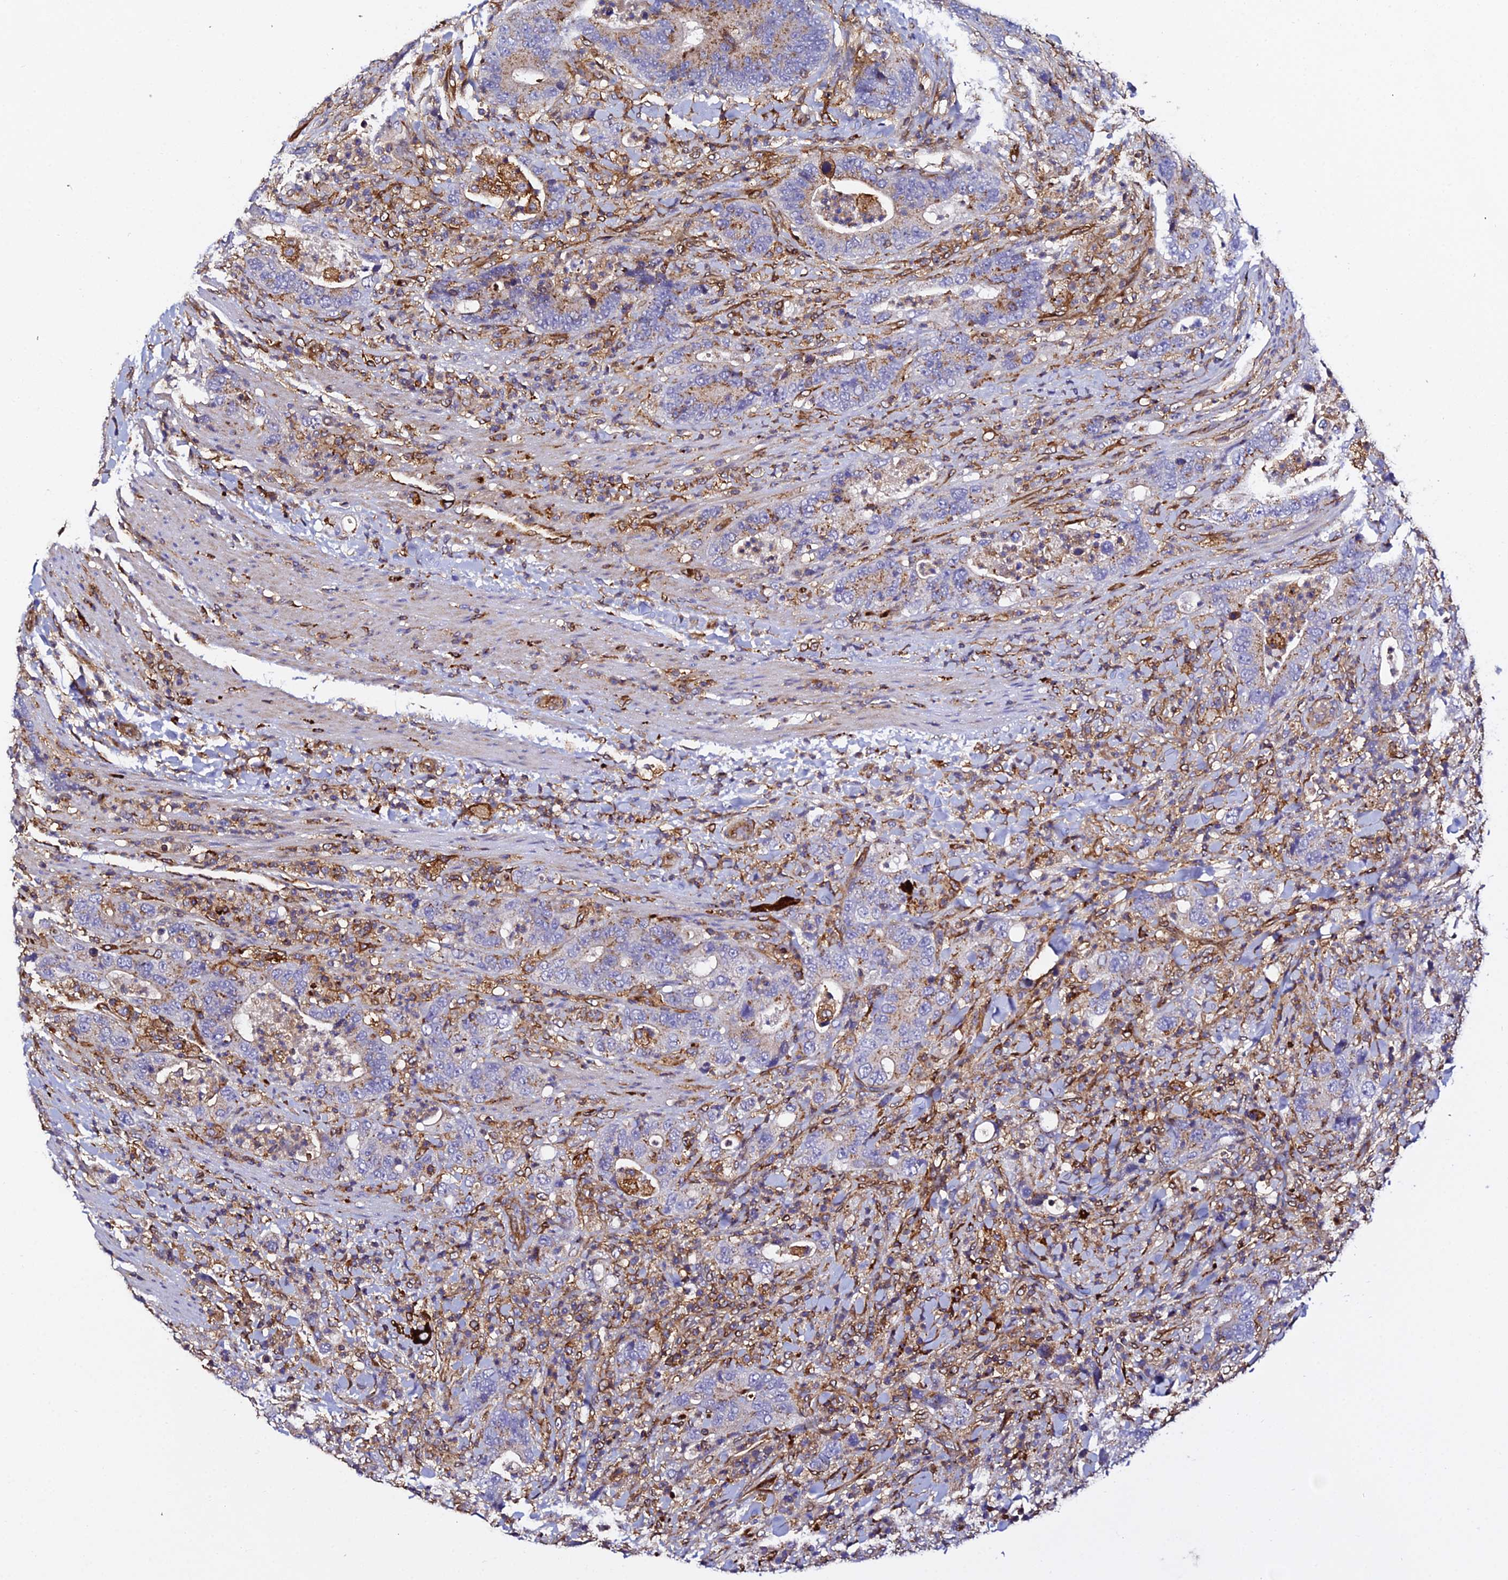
{"staining": {"intensity": "moderate", "quantity": "<25%", "location": "cytoplasmic/membranous"}, "tissue": "colorectal cancer", "cell_type": "Tumor cells", "image_type": "cancer", "snomed": [{"axis": "morphology", "description": "Adenocarcinoma, NOS"}, {"axis": "topography", "description": "Colon"}], "caption": "Protein staining reveals moderate cytoplasmic/membranous staining in approximately <25% of tumor cells in colorectal adenocarcinoma. (DAB (3,3'-diaminobenzidine) = brown stain, brightfield microscopy at high magnification).", "gene": "TRPV2", "patient": {"sex": "female", "age": 75}}